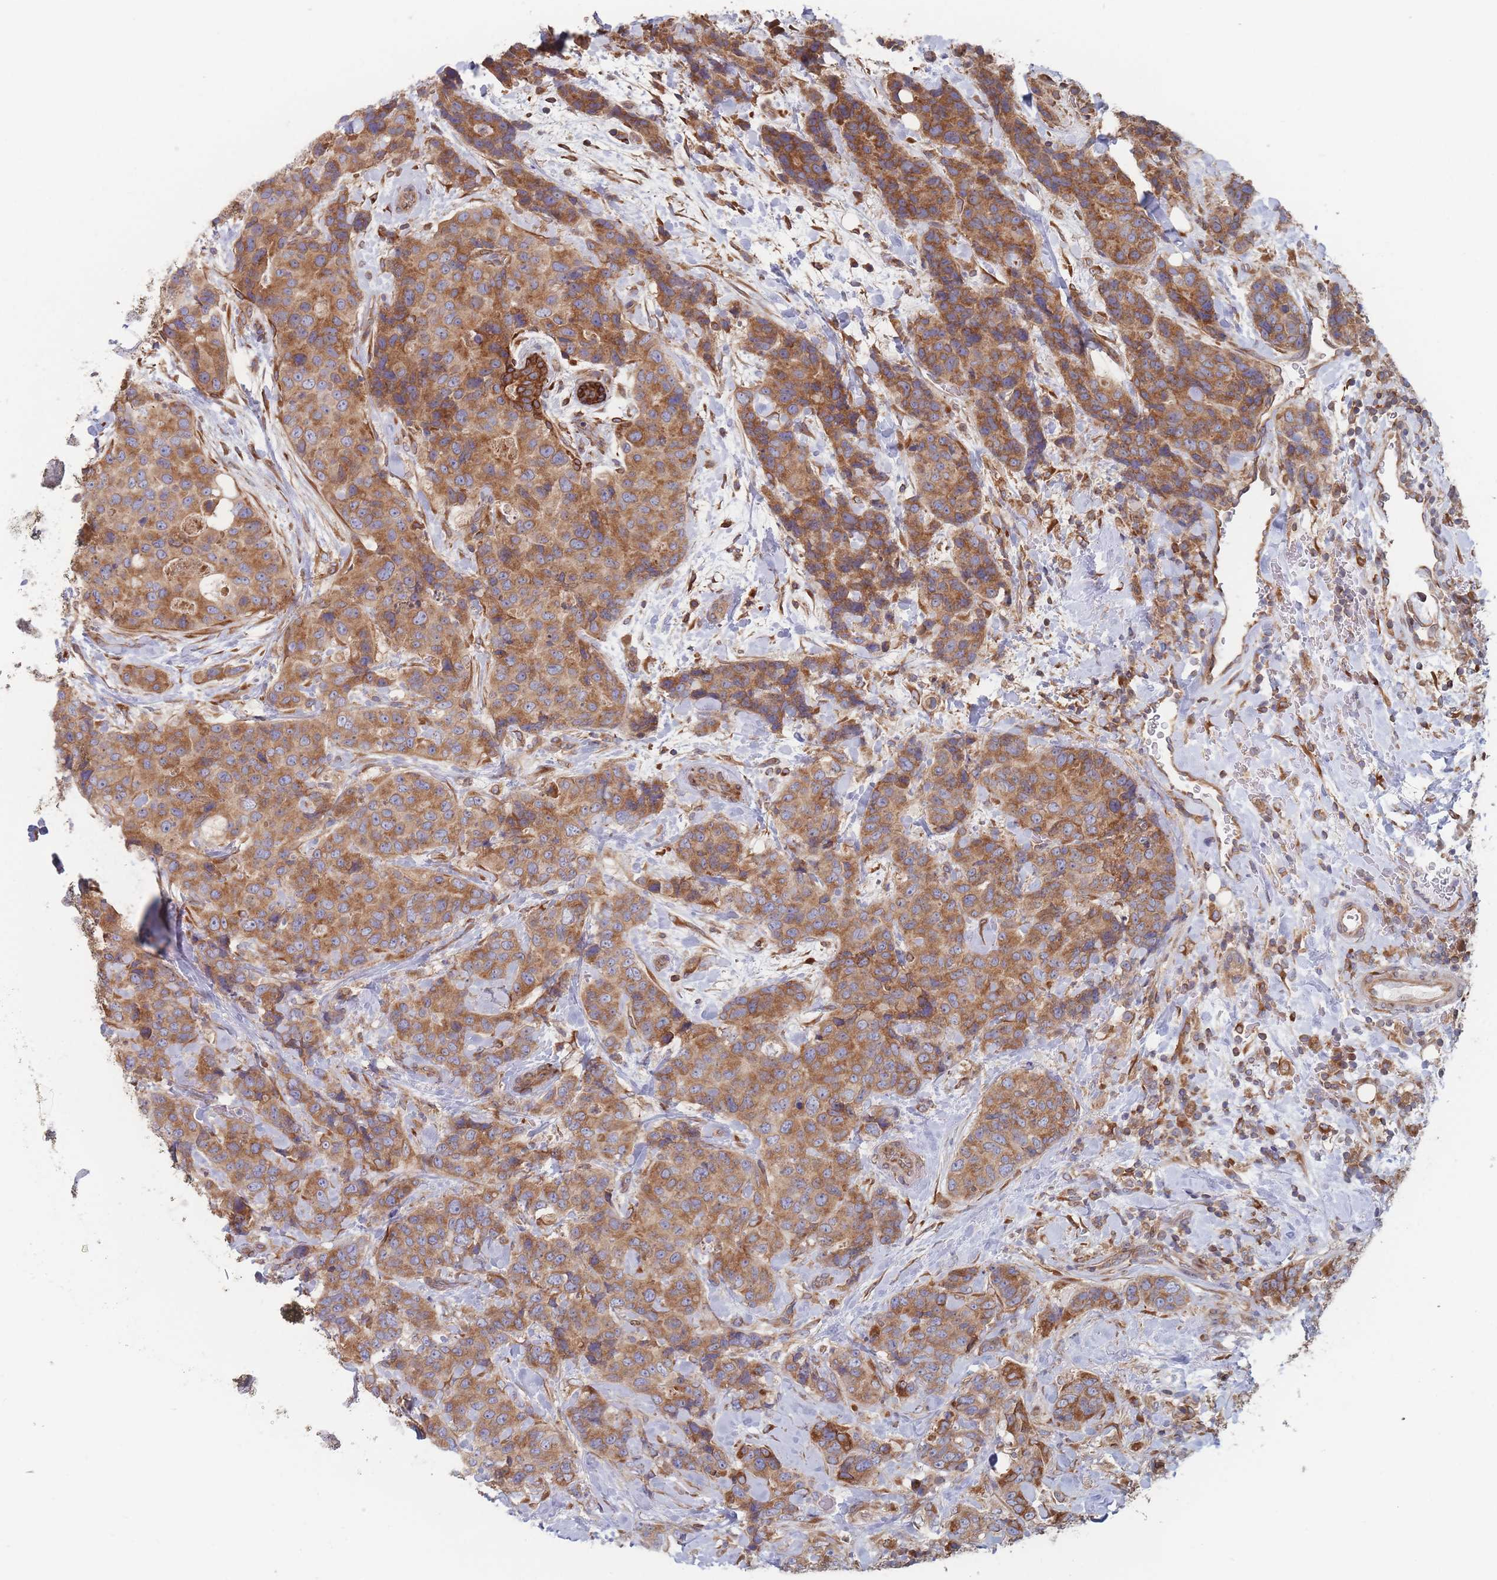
{"staining": {"intensity": "moderate", "quantity": ">75%", "location": "cytoplasmic/membranous"}, "tissue": "breast cancer", "cell_type": "Tumor cells", "image_type": "cancer", "snomed": [{"axis": "morphology", "description": "Lobular carcinoma"}, {"axis": "topography", "description": "Breast"}], "caption": "The photomicrograph shows a brown stain indicating the presence of a protein in the cytoplasmic/membranous of tumor cells in breast lobular carcinoma.", "gene": "KDSR", "patient": {"sex": "female", "age": 59}}